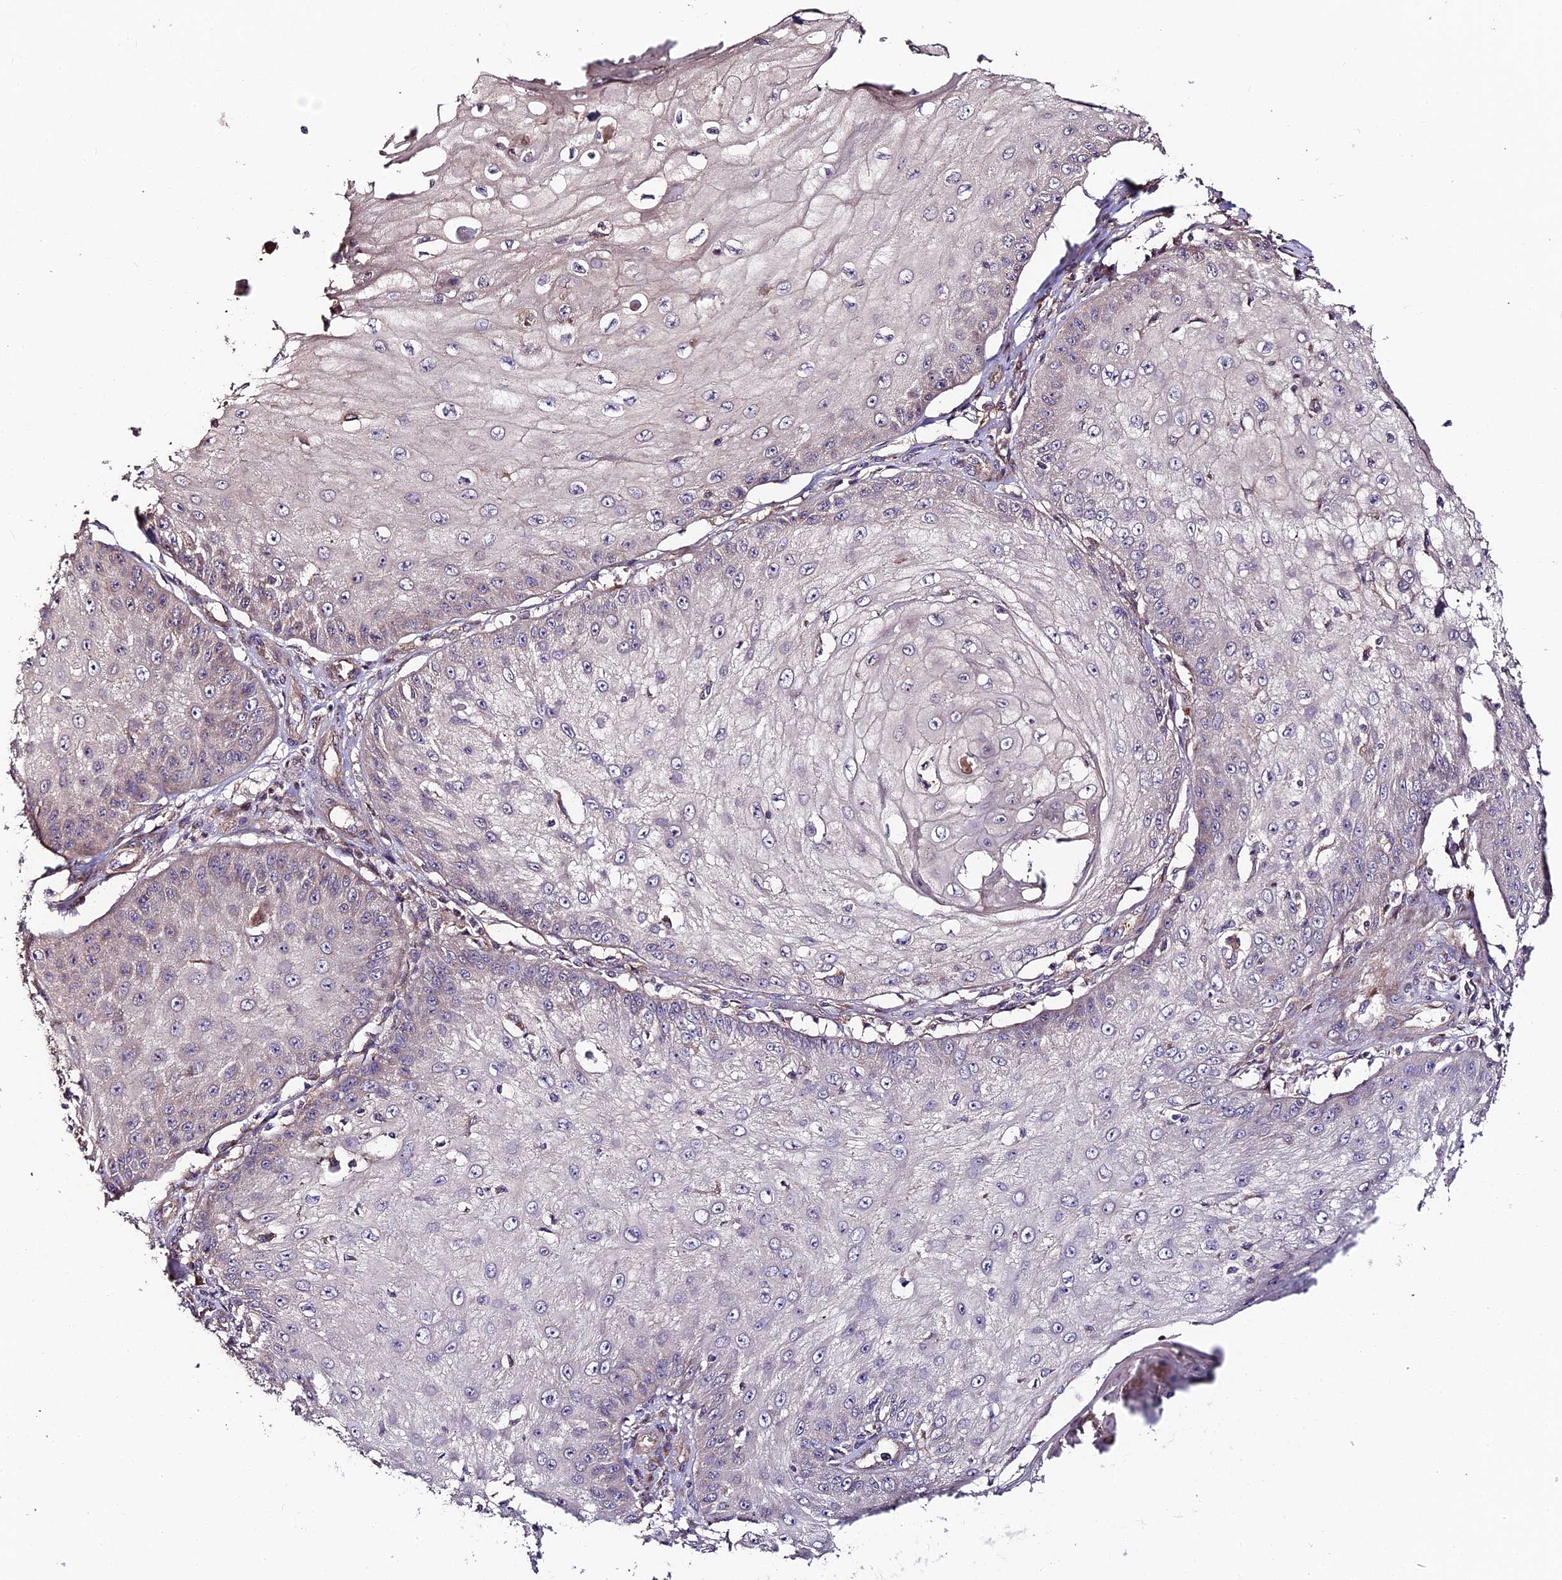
{"staining": {"intensity": "weak", "quantity": "<25%", "location": "cytoplasmic/membranous"}, "tissue": "skin cancer", "cell_type": "Tumor cells", "image_type": "cancer", "snomed": [{"axis": "morphology", "description": "Squamous cell carcinoma, NOS"}, {"axis": "topography", "description": "Skin"}], "caption": "IHC of skin cancer exhibits no expression in tumor cells. (DAB IHC with hematoxylin counter stain).", "gene": "C3orf20", "patient": {"sex": "male", "age": 70}}